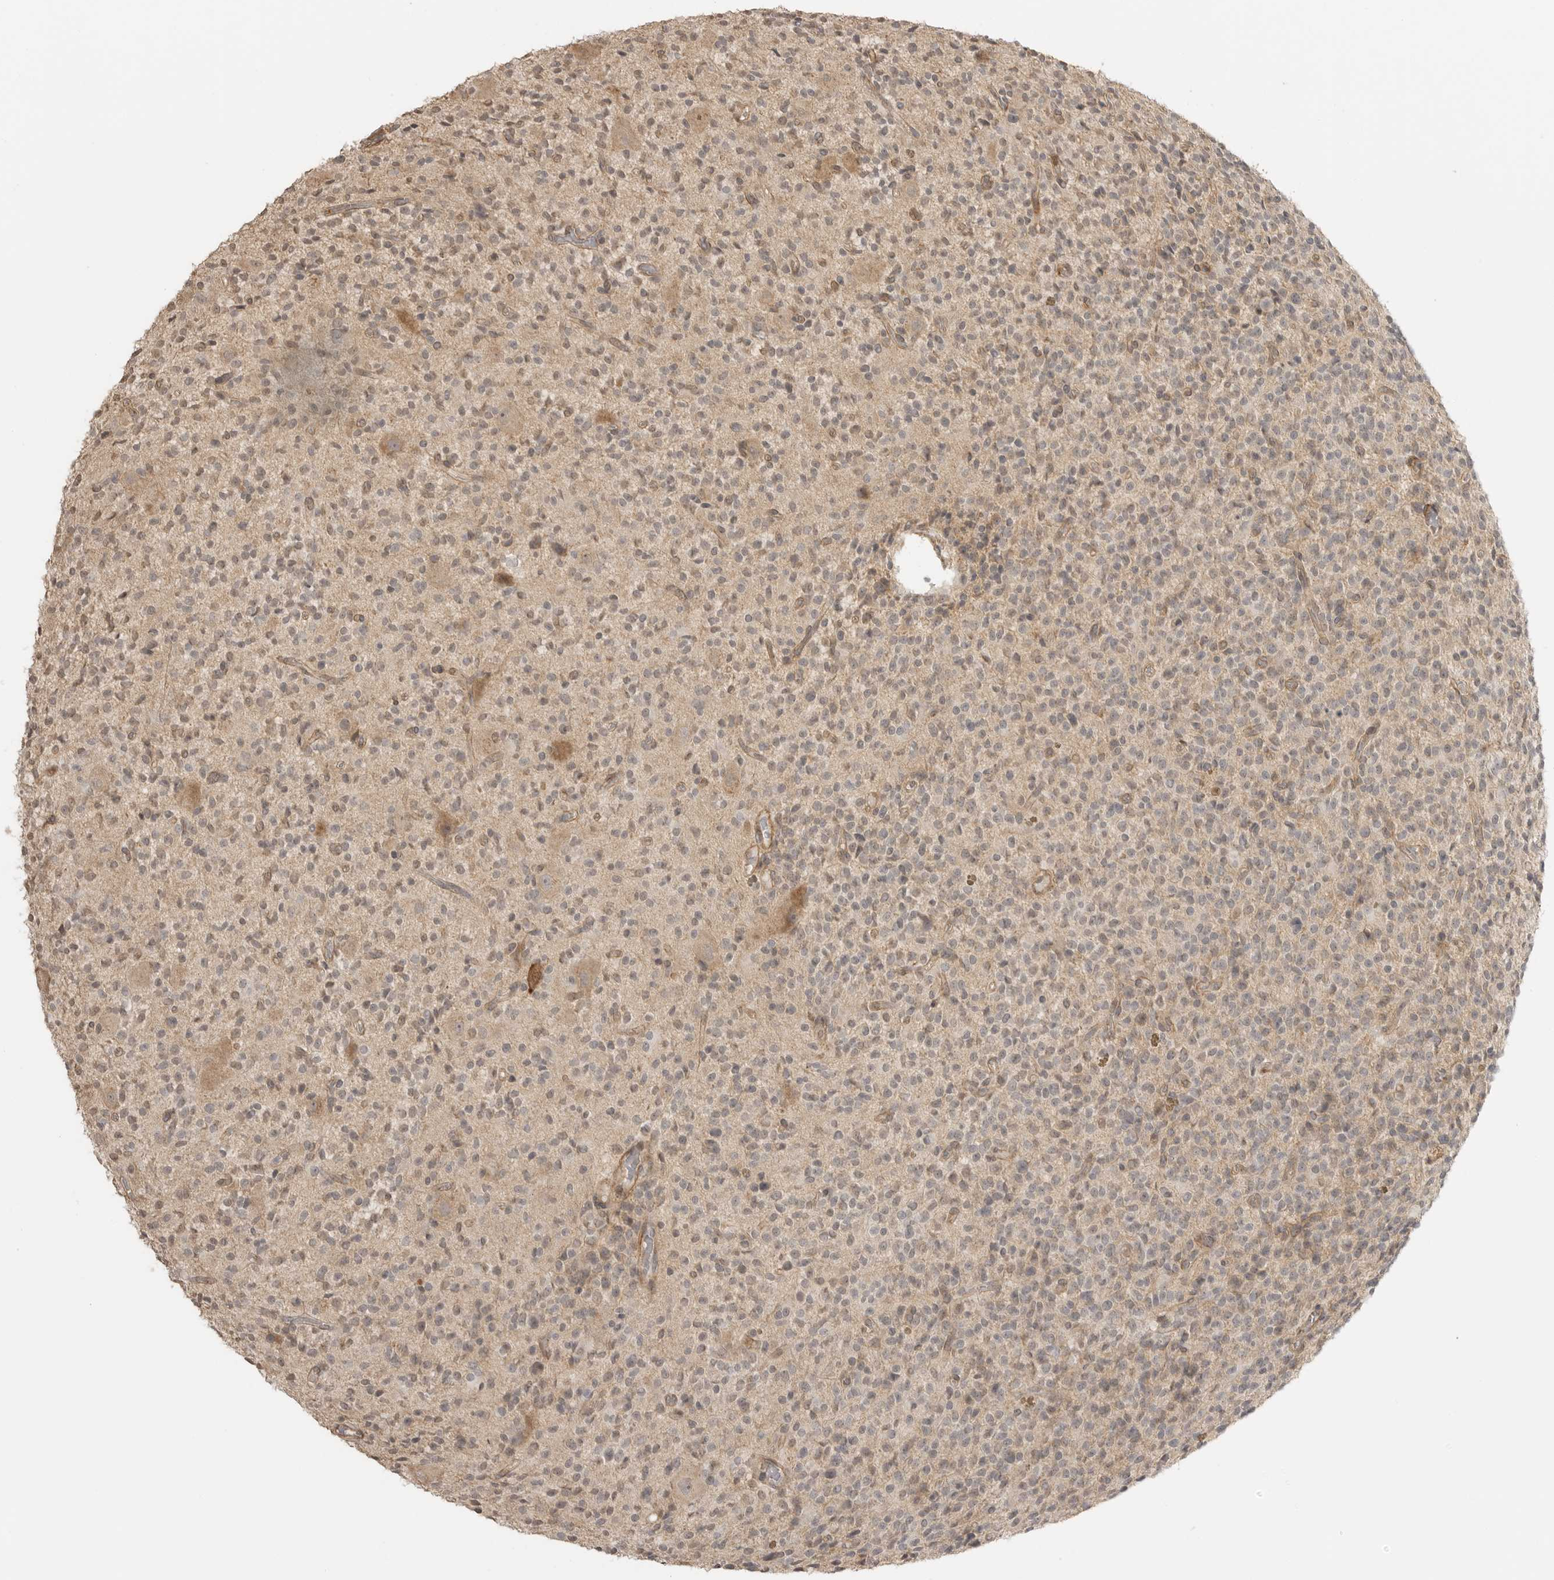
{"staining": {"intensity": "weak", "quantity": "25%-75%", "location": "cytoplasmic/membranous"}, "tissue": "glioma", "cell_type": "Tumor cells", "image_type": "cancer", "snomed": [{"axis": "morphology", "description": "Glioma, malignant, High grade"}, {"axis": "topography", "description": "Brain"}], "caption": "Immunohistochemistry (IHC) of glioma reveals low levels of weak cytoplasmic/membranous staining in about 25%-75% of tumor cells.", "gene": "GPC2", "patient": {"sex": "male", "age": 34}}